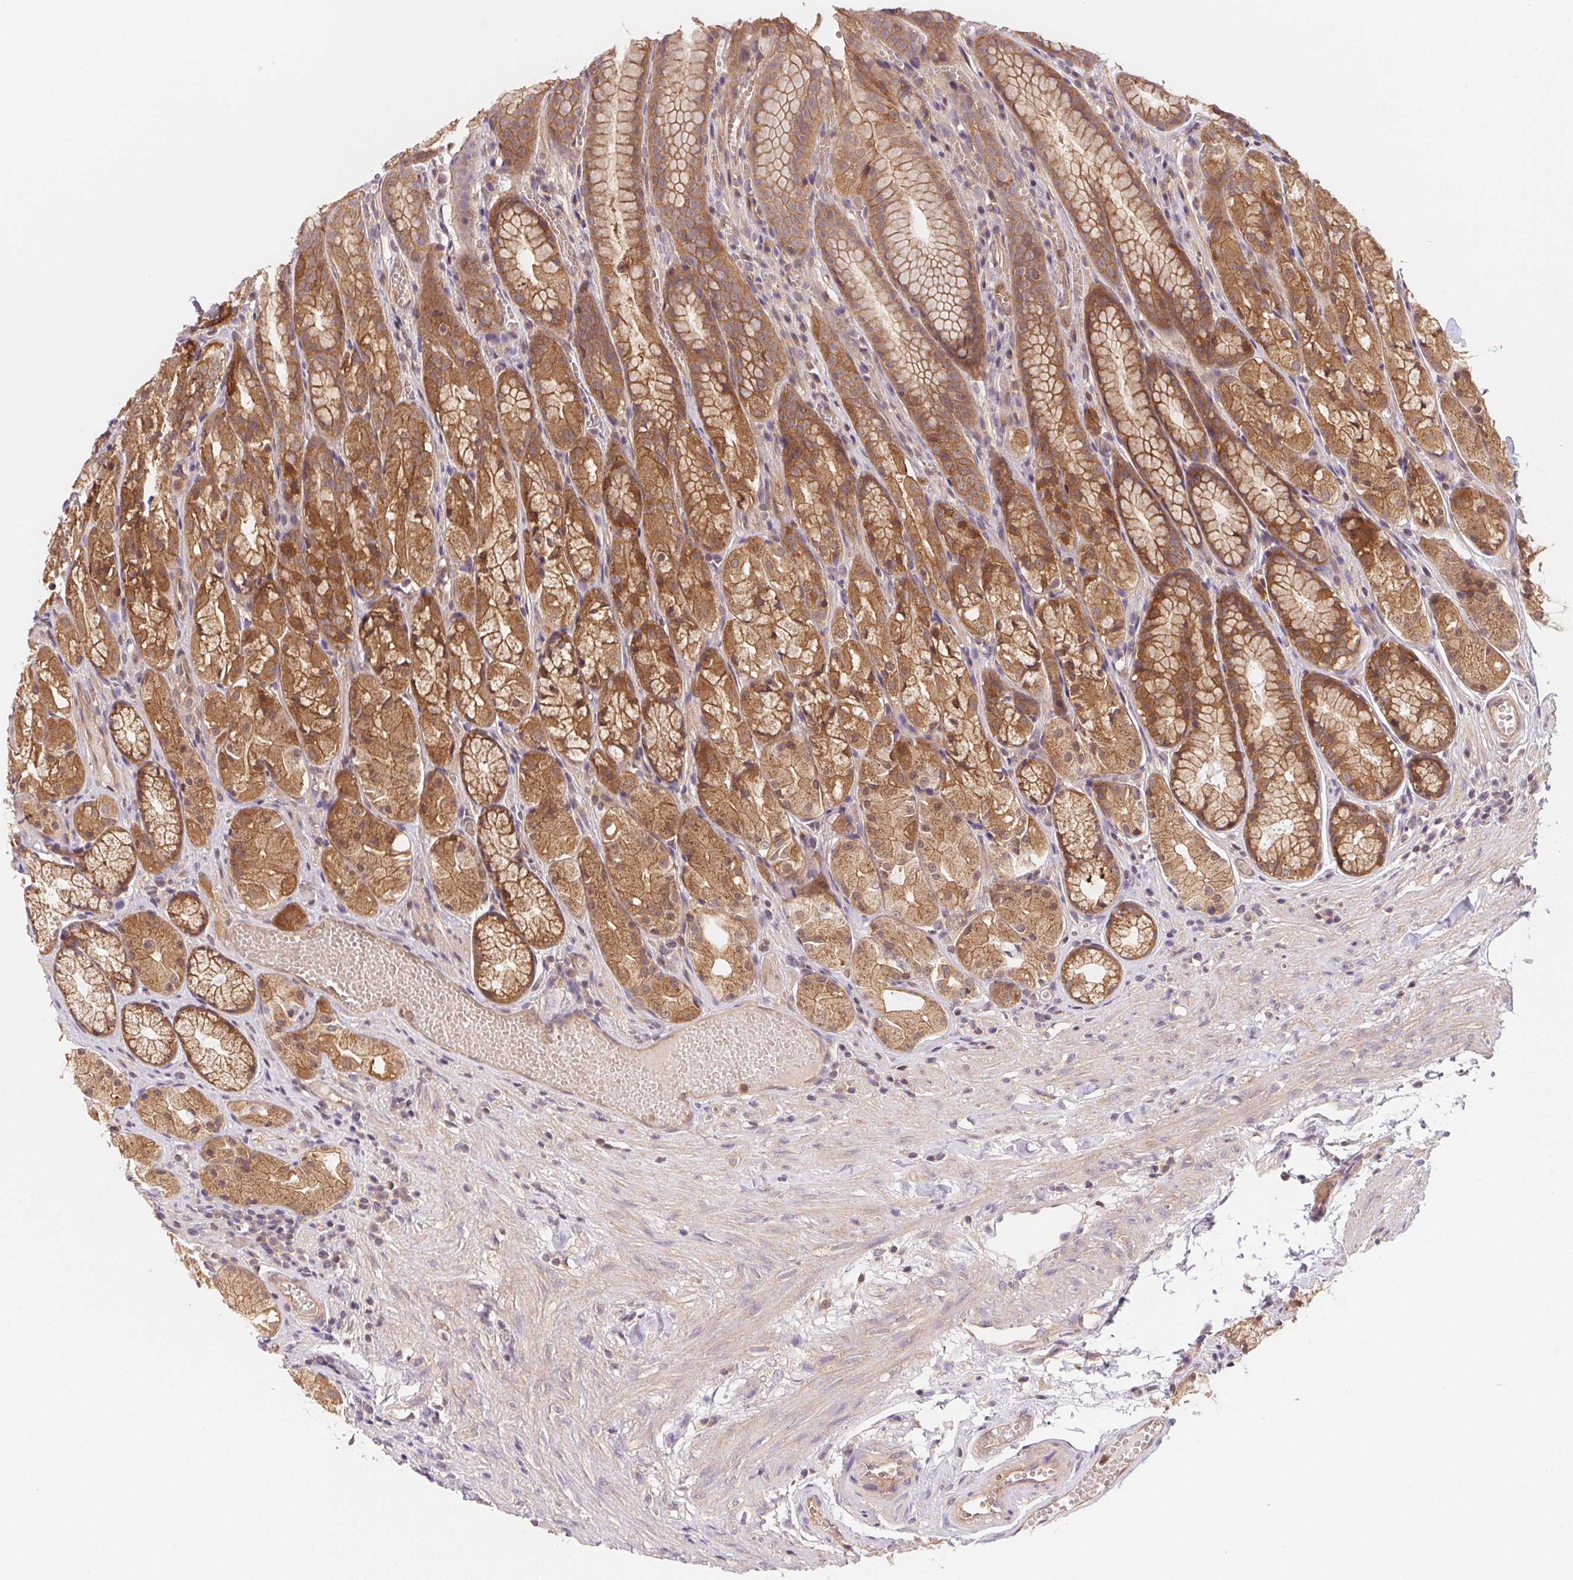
{"staining": {"intensity": "moderate", "quantity": ">75%", "location": "cytoplasmic/membranous"}, "tissue": "stomach", "cell_type": "Glandular cells", "image_type": "normal", "snomed": [{"axis": "morphology", "description": "Normal tissue, NOS"}, {"axis": "topography", "description": "Stomach"}], "caption": "Immunohistochemical staining of normal stomach demonstrates moderate cytoplasmic/membranous protein positivity in about >75% of glandular cells. The protein is shown in brown color, while the nuclei are stained blue.", "gene": "PRKAA1", "patient": {"sex": "male", "age": 70}}